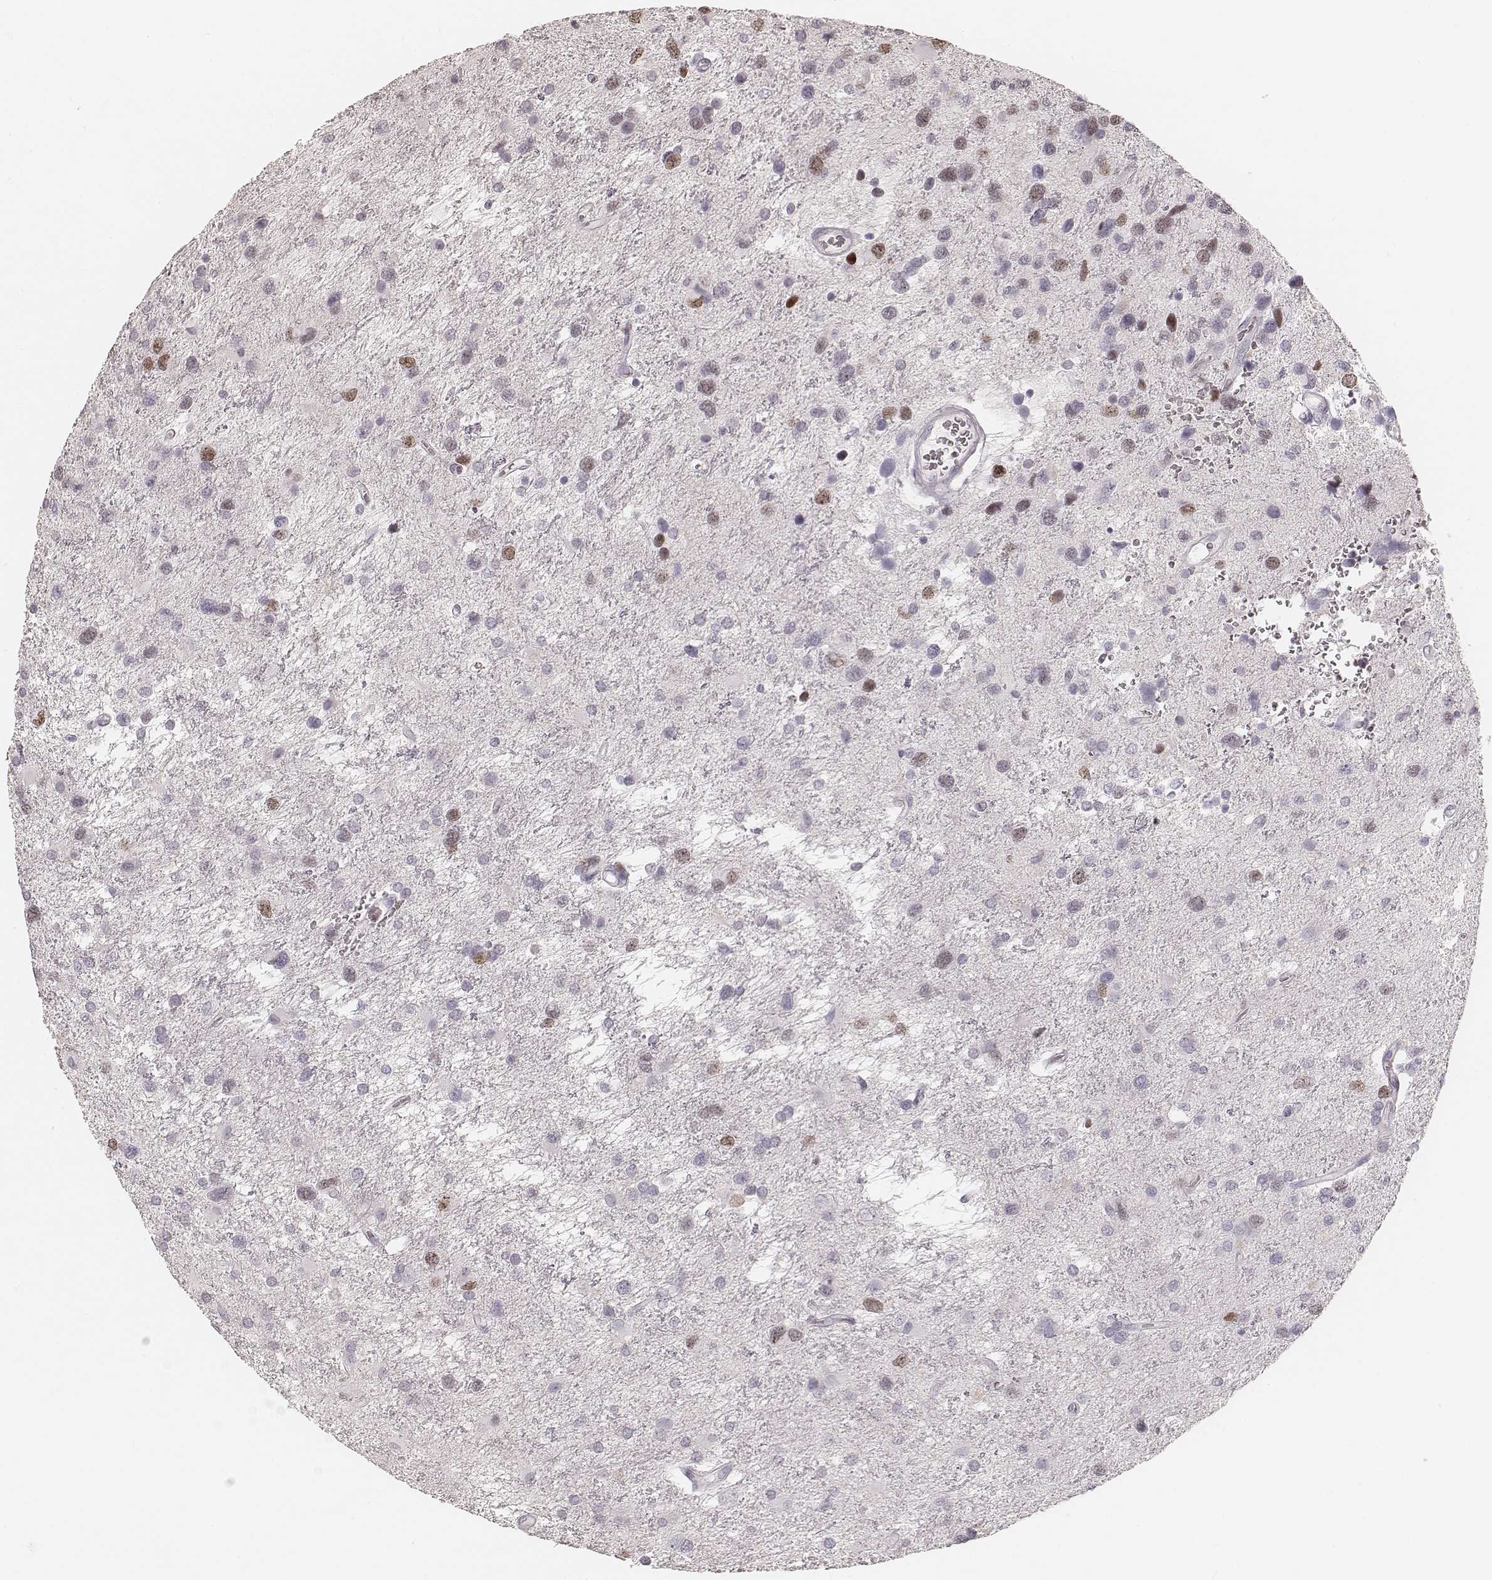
{"staining": {"intensity": "moderate", "quantity": "<25%", "location": "nuclear"}, "tissue": "glioma", "cell_type": "Tumor cells", "image_type": "cancer", "snomed": [{"axis": "morphology", "description": "Glioma, malignant, NOS"}, {"axis": "morphology", "description": "Glioma, malignant, High grade"}, {"axis": "topography", "description": "Brain"}], "caption": "Approximately <25% of tumor cells in malignant glioma reveal moderate nuclear protein expression as visualized by brown immunohistochemical staining.", "gene": "TEX37", "patient": {"sex": "female", "age": 71}}